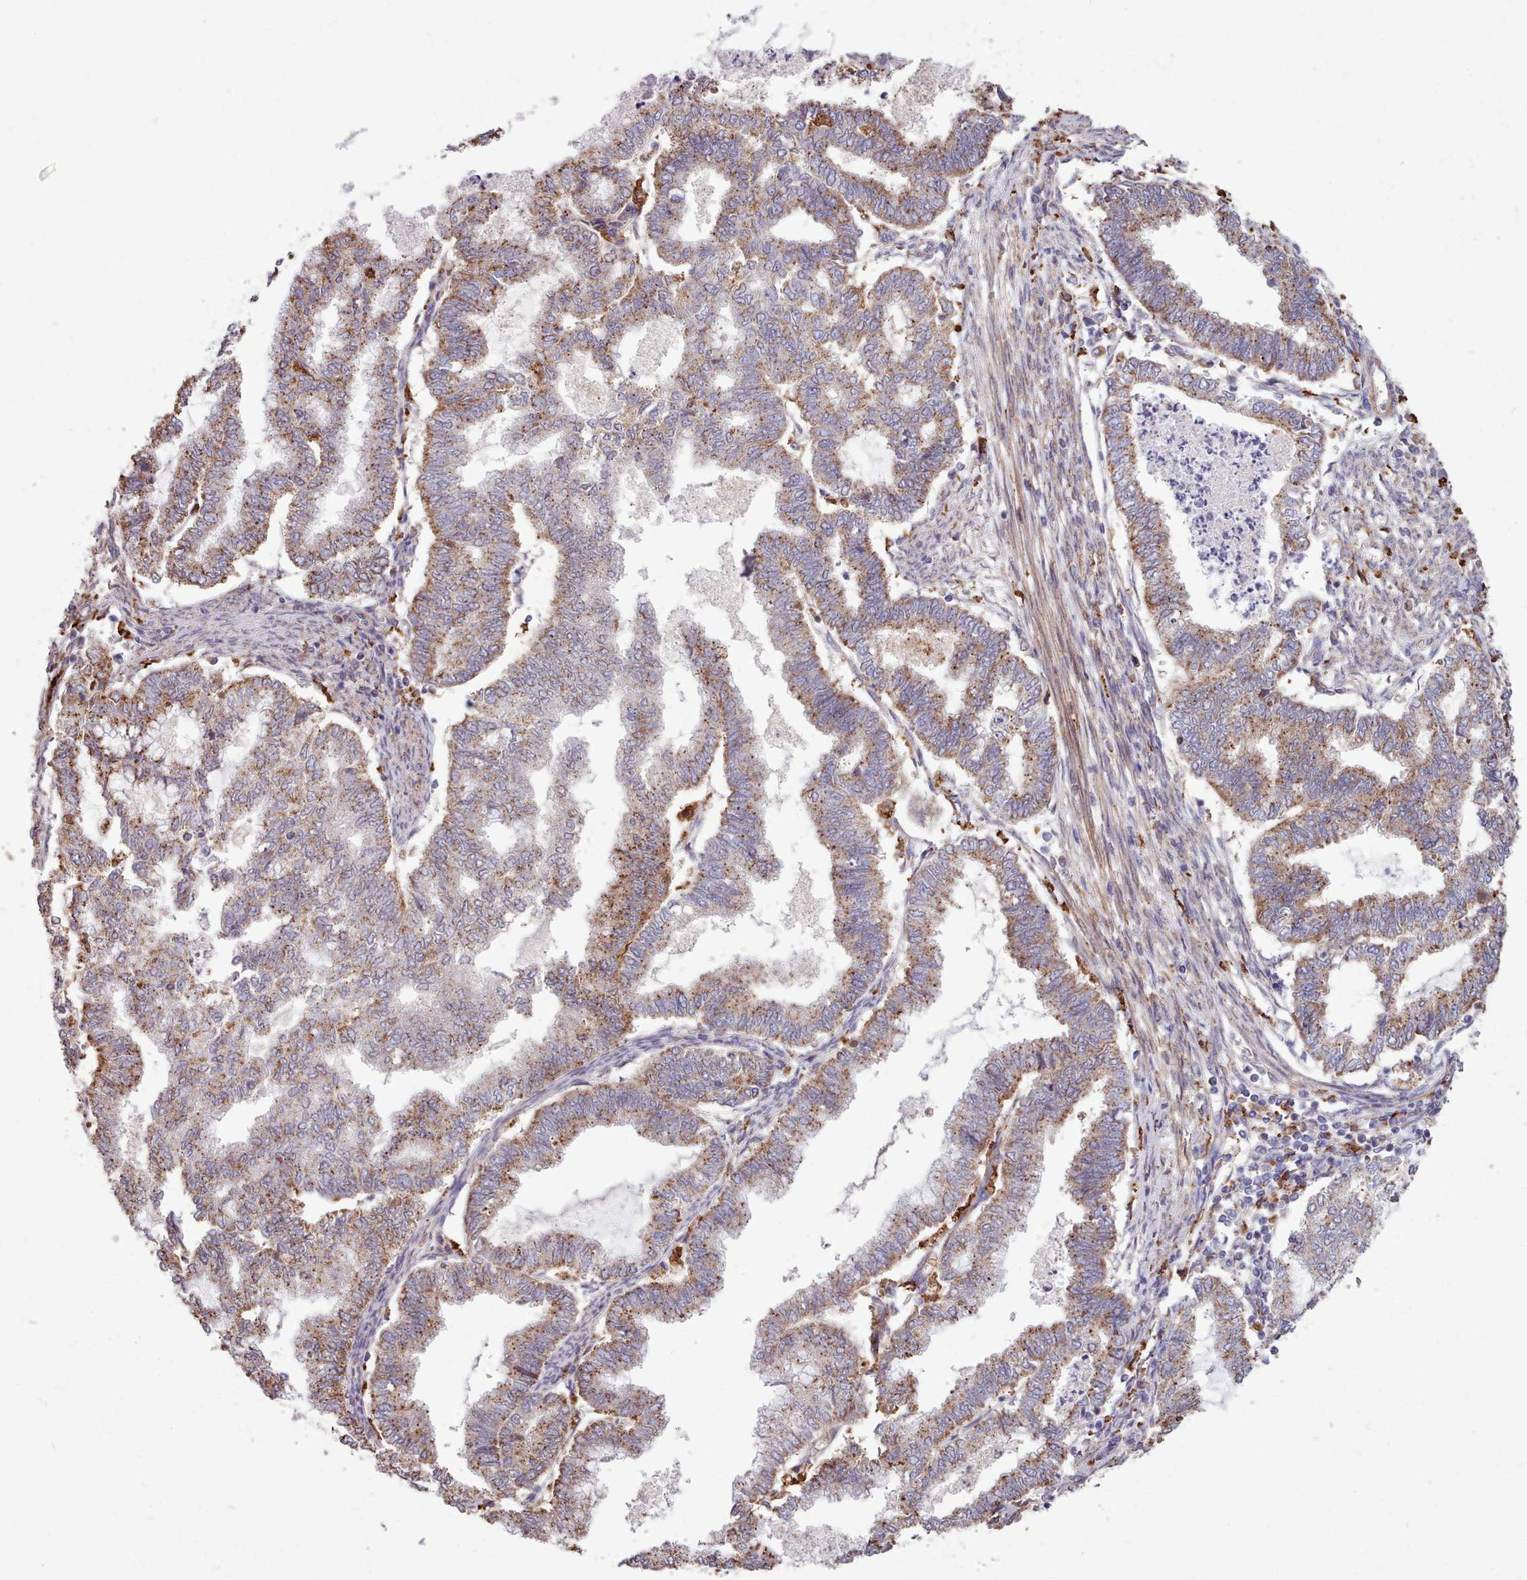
{"staining": {"intensity": "moderate", "quantity": "25%-75%", "location": "cytoplasmic/membranous"}, "tissue": "endometrial cancer", "cell_type": "Tumor cells", "image_type": "cancer", "snomed": [{"axis": "morphology", "description": "Adenocarcinoma, NOS"}, {"axis": "topography", "description": "Endometrium"}], "caption": "This is an image of IHC staining of endometrial adenocarcinoma, which shows moderate positivity in the cytoplasmic/membranous of tumor cells.", "gene": "PACSIN3", "patient": {"sex": "female", "age": 79}}